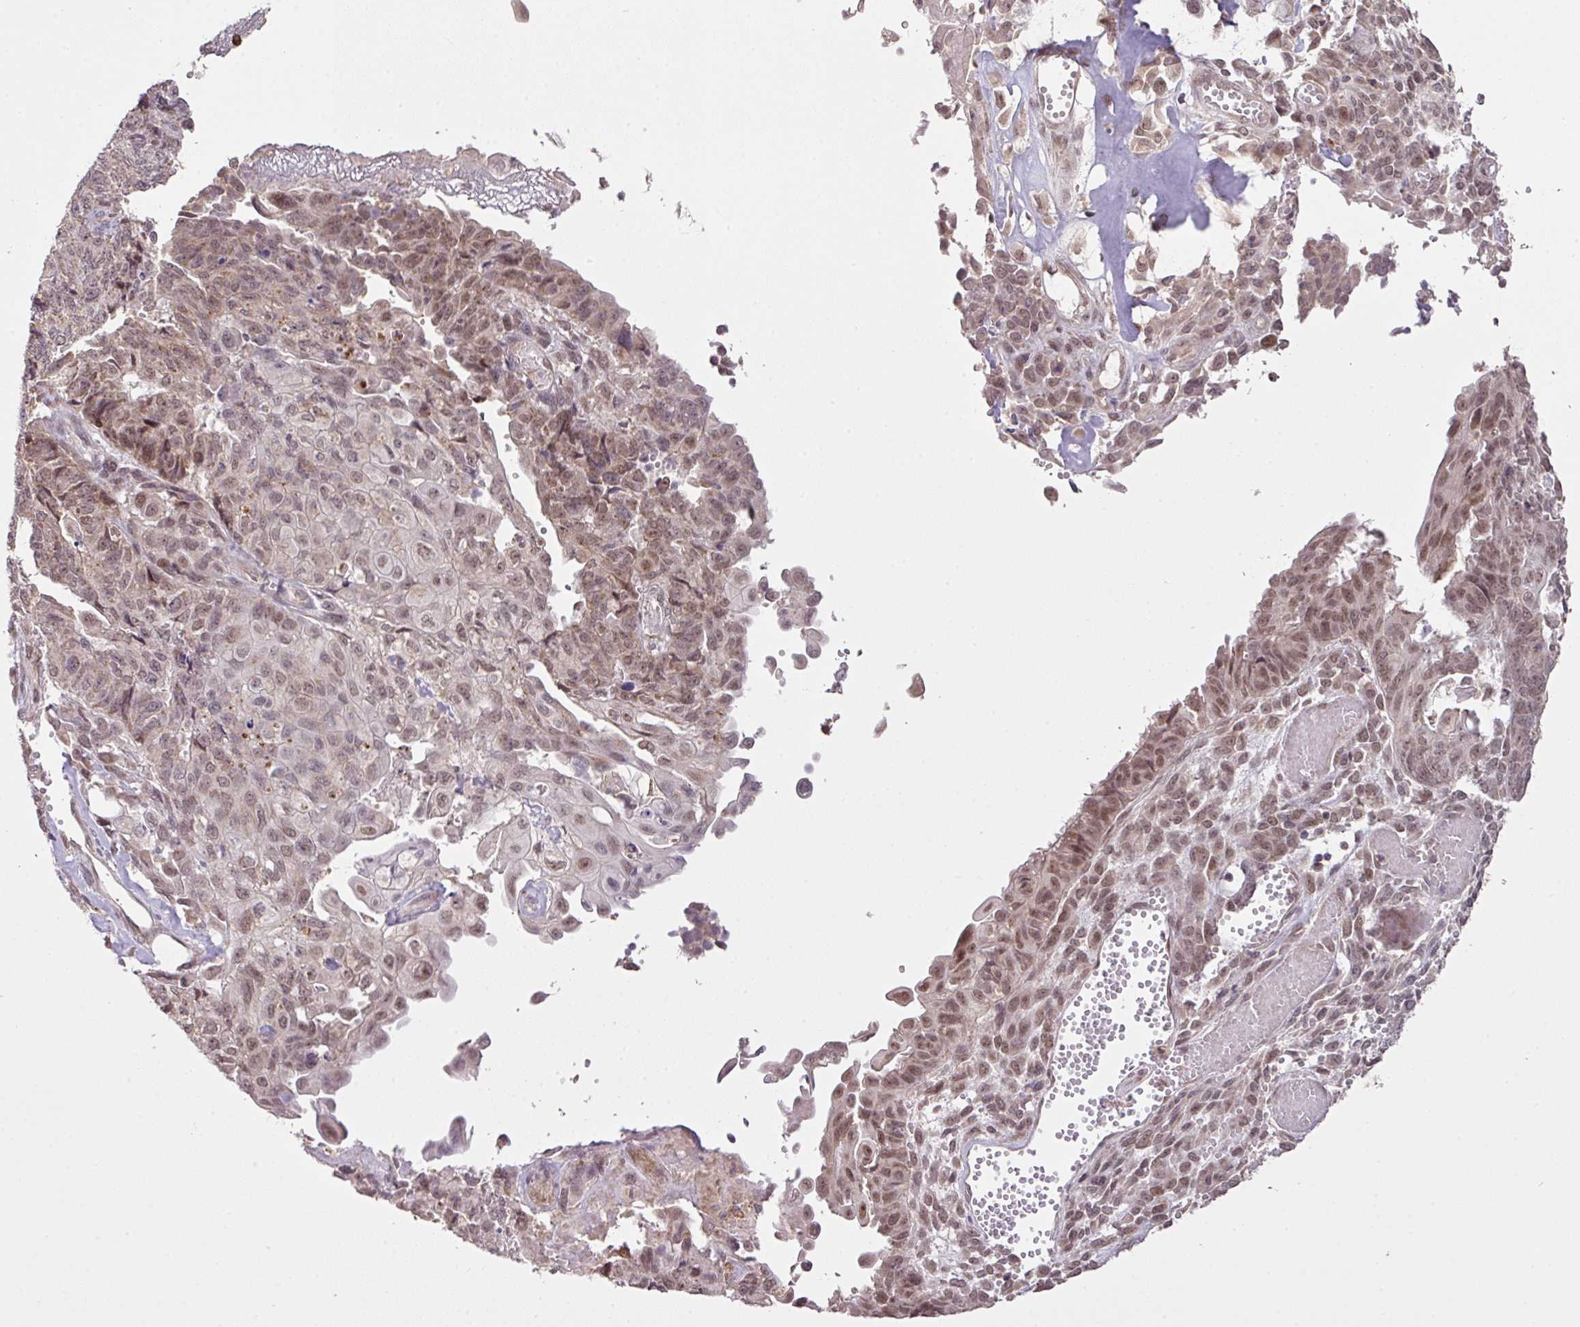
{"staining": {"intensity": "moderate", "quantity": "25%-75%", "location": "nuclear"}, "tissue": "endometrial cancer", "cell_type": "Tumor cells", "image_type": "cancer", "snomed": [{"axis": "morphology", "description": "Adenocarcinoma, NOS"}, {"axis": "topography", "description": "Endometrium"}], "caption": "The histopathology image shows immunohistochemical staining of adenocarcinoma (endometrial). There is moderate nuclear expression is present in about 25%-75% of tumor cells.", "gene": "SMCO4", "patient": {"sex": "female", "age": 32}}